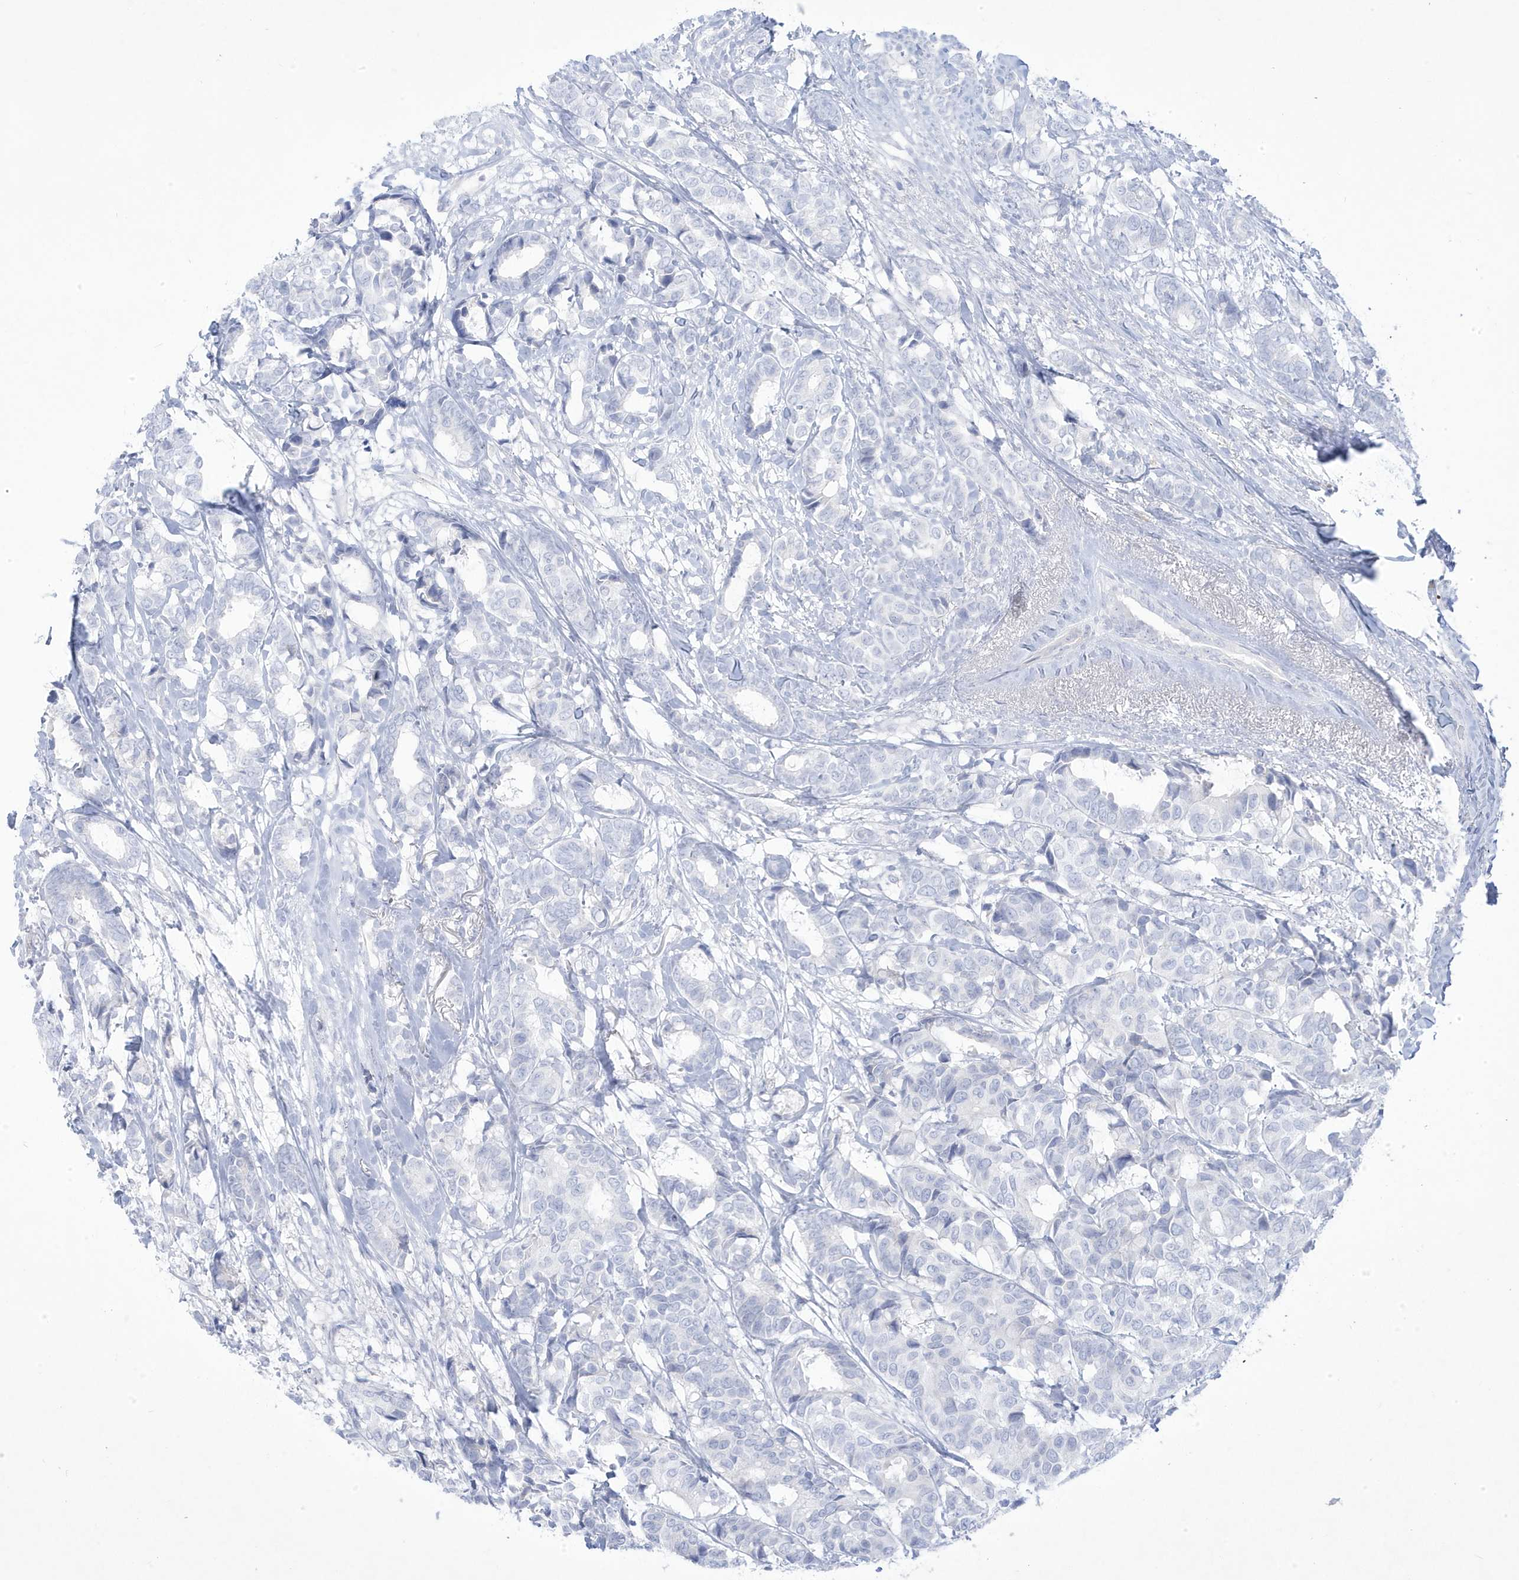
{"staining": {"intensity": "negative", "quantity": "none", "location": "none"}, "tissue": "breast cancer", "cell_type": "Tumor cells", "image_type": "cancer", "snomed": [{"axis": "morphology", "description": "Duct carcinoma"}, {"axis": "topography", "description": "Breast"}], "caption": "Tumor cells are negative for brown protein staining in intraductal carcinoma (breast).", "gene": "ADAMTSL3", "patient": {"sex": "female", "age": 87}}